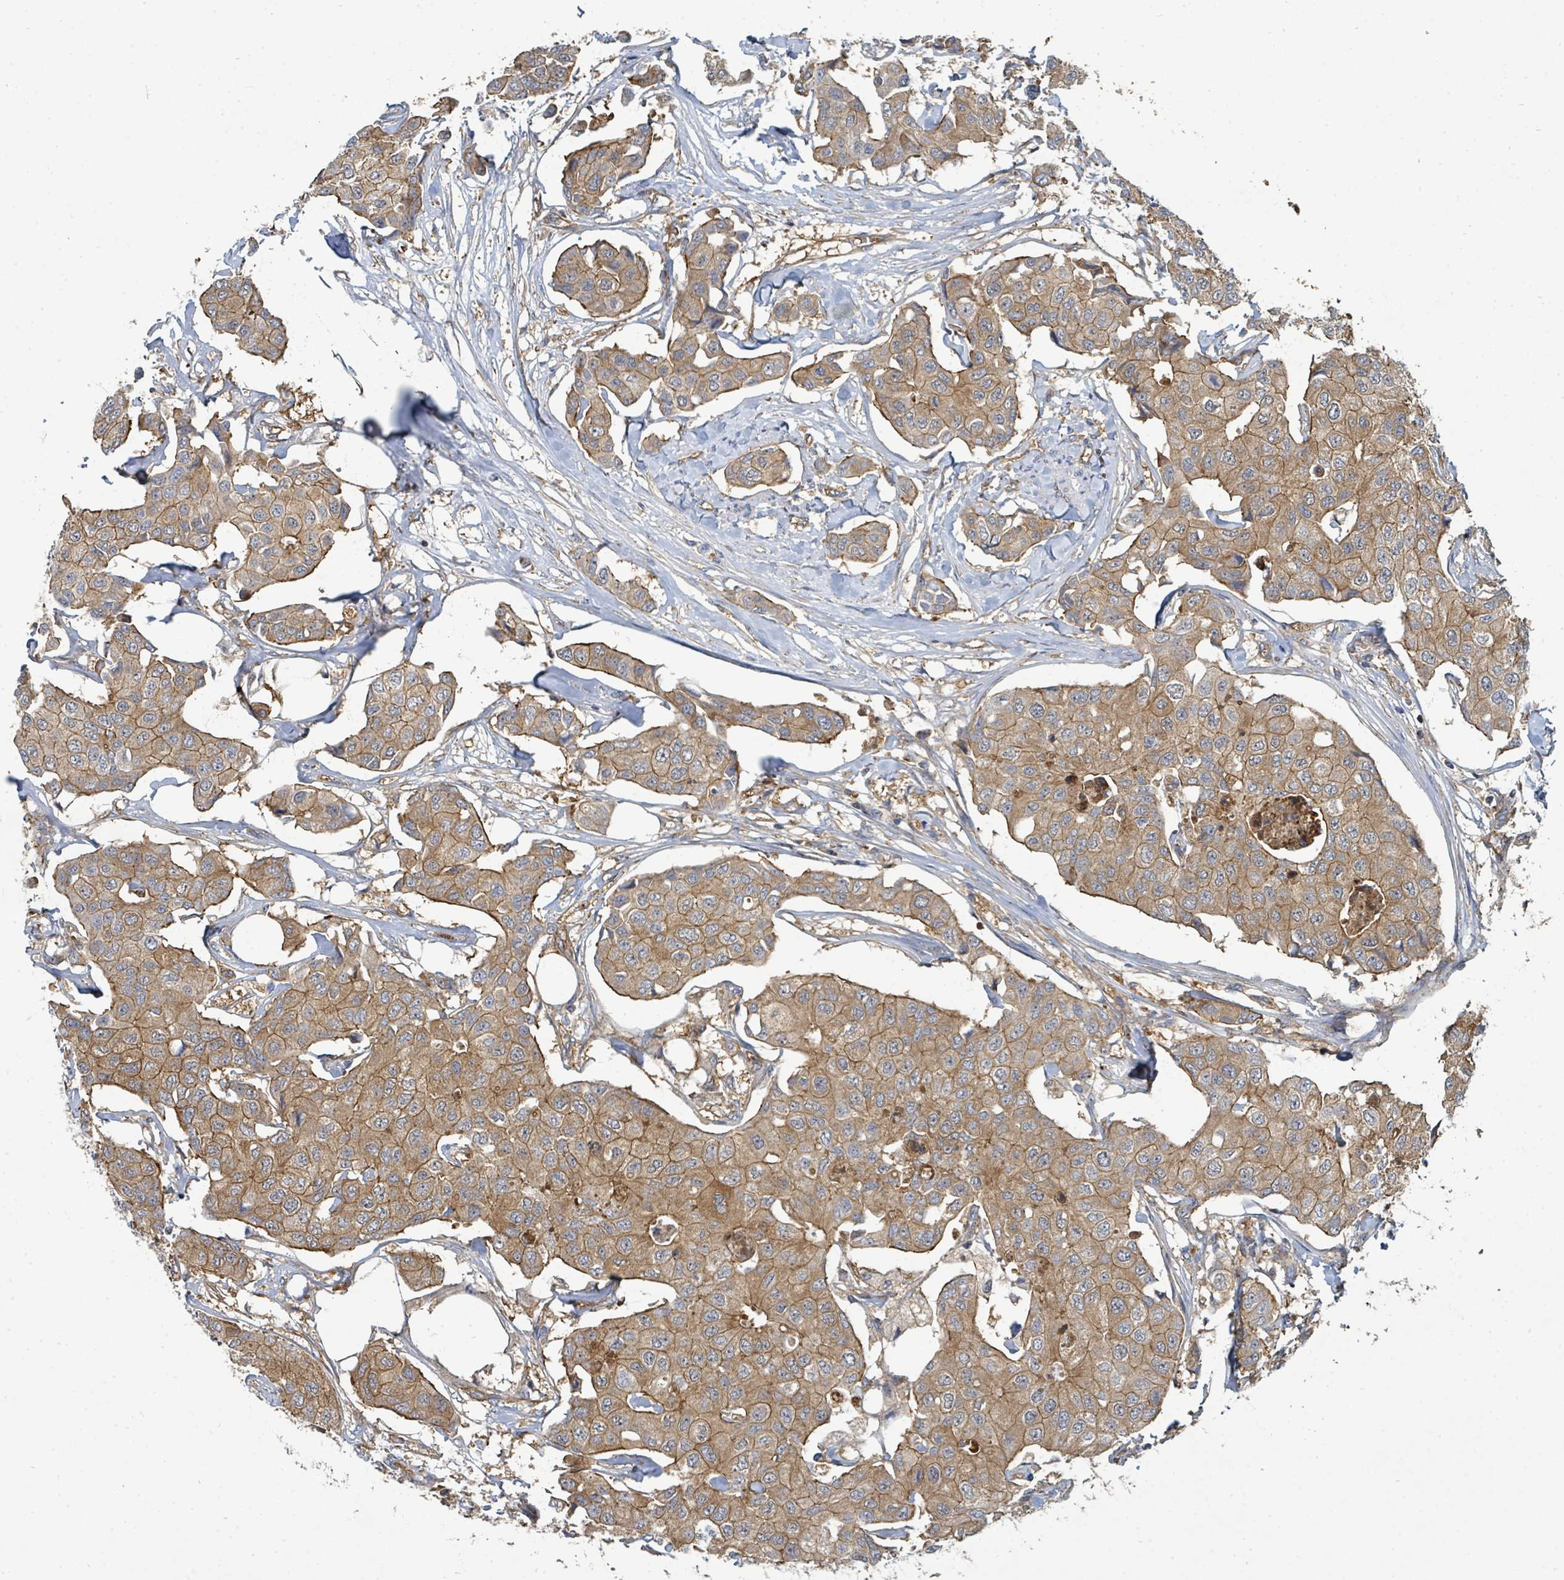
{"staining": {"intensity": "moderate", "quantity": ">75%", "location": "cytoplasmic/membranous"}, "tissue": "breast cancer", "cell_type": "Tumor cells", "image_type": "cancer", "snomed": [{"axis": "morphology", "description": "Duct carcinoma"}, {"axis": "topography", "description": "Breast"}, {"axis": "topography", "description": "Lymph node"}], "caption": "Immunohistochemistry (IHC) of breast cancer shows medium levels of moderate cytoplasmic/membranous positivity in about >75% of tumor cells.", "gene": "BOLA2B", "patient": {"sex": "female", "age": 80}}